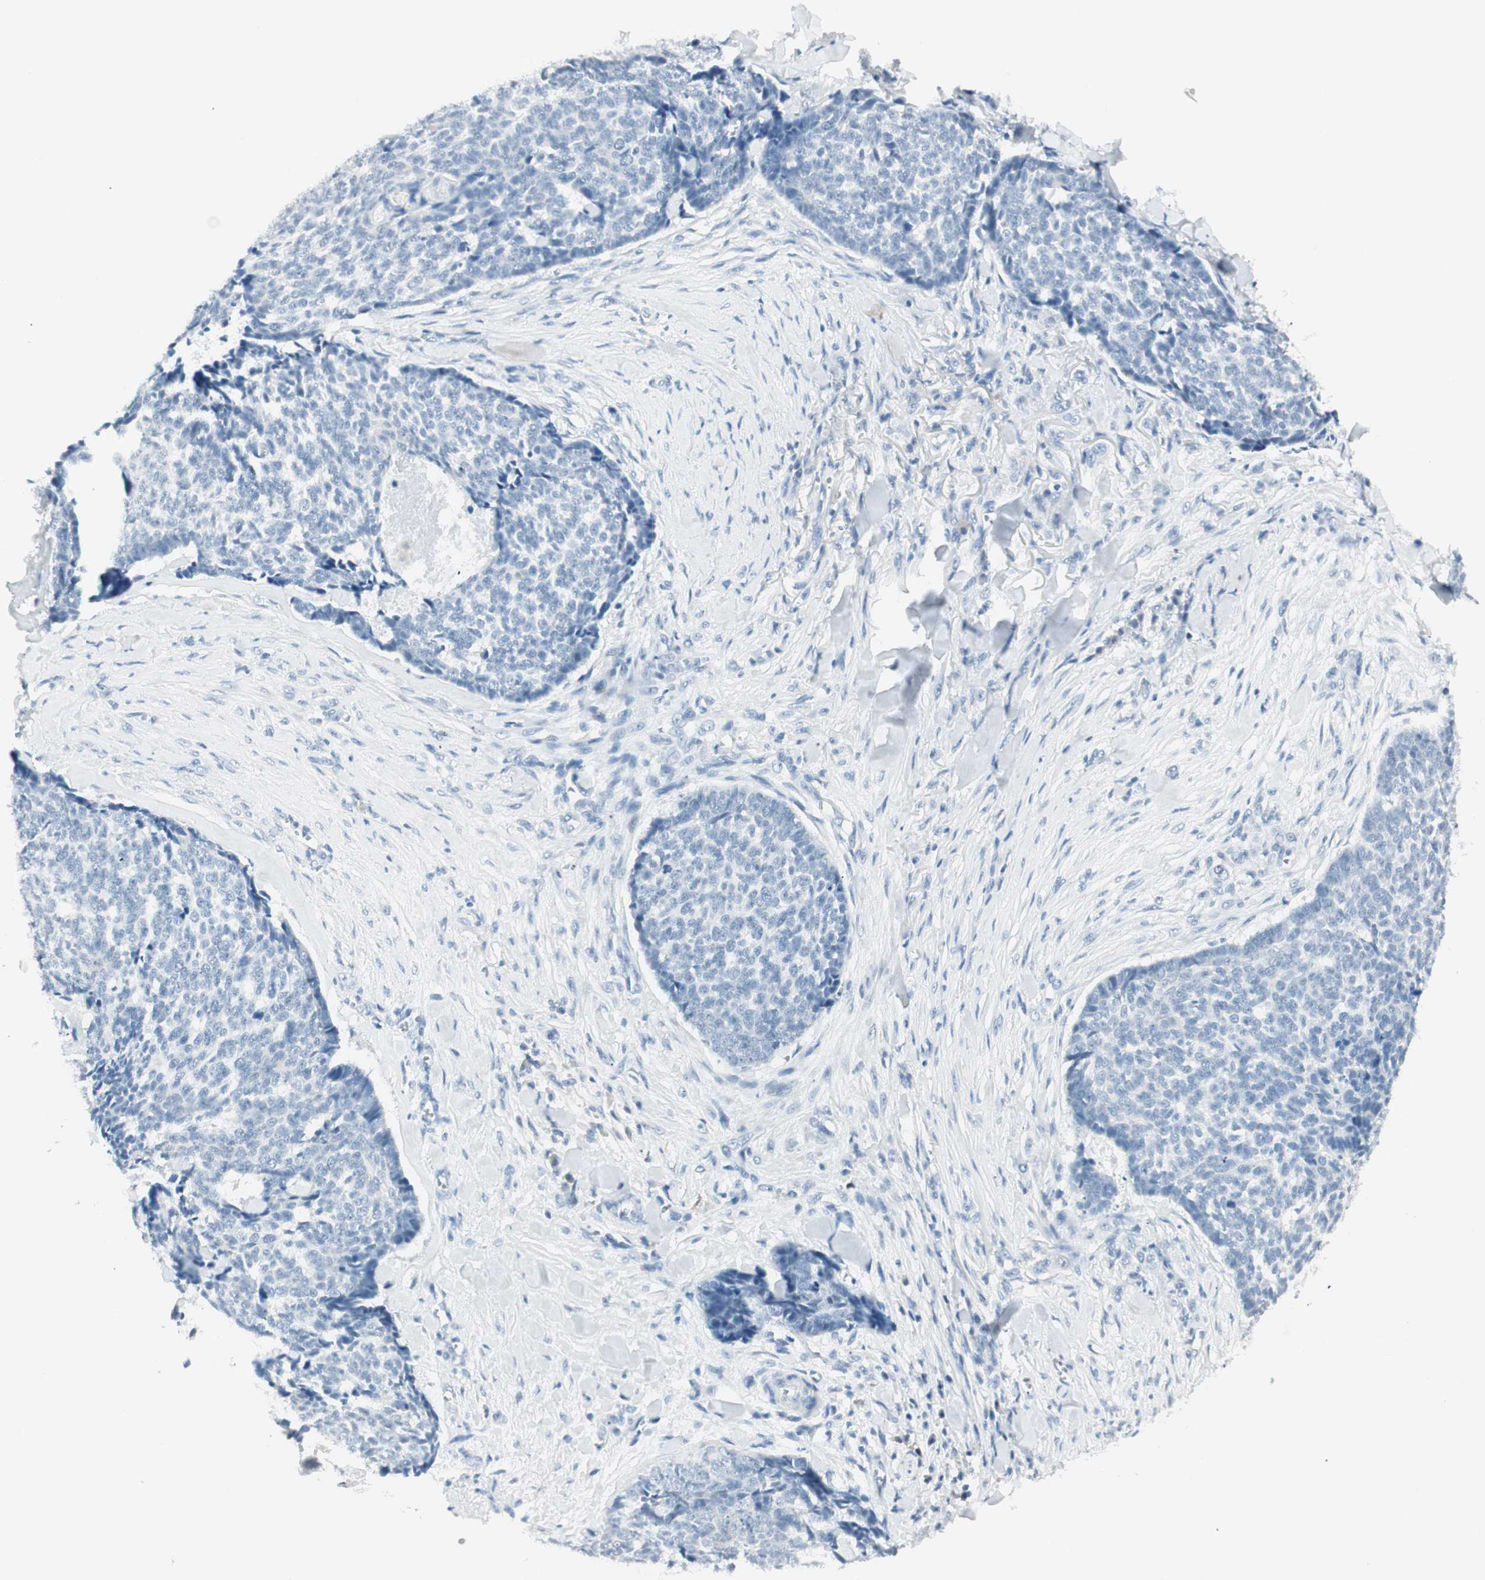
{"staining": {"intensity": "negative", "quantity": "none", "location": "none"}, "tissue": "skin cancer", "cell_type": "Tumor cells", "image_type": "cancer", "snomed": [{"axis": "morphology", "description": "Basal cell carcinoma"}, {"axis": "topography", "description": "Skin"}], "caption": "IHC photomicrograph of skin basal cell carcinoma stained for a protein (brown), which exhibits no positivity in tumor cells.", "gene": "HOXB13", "patient": {"sex": "male", "age": 84}}